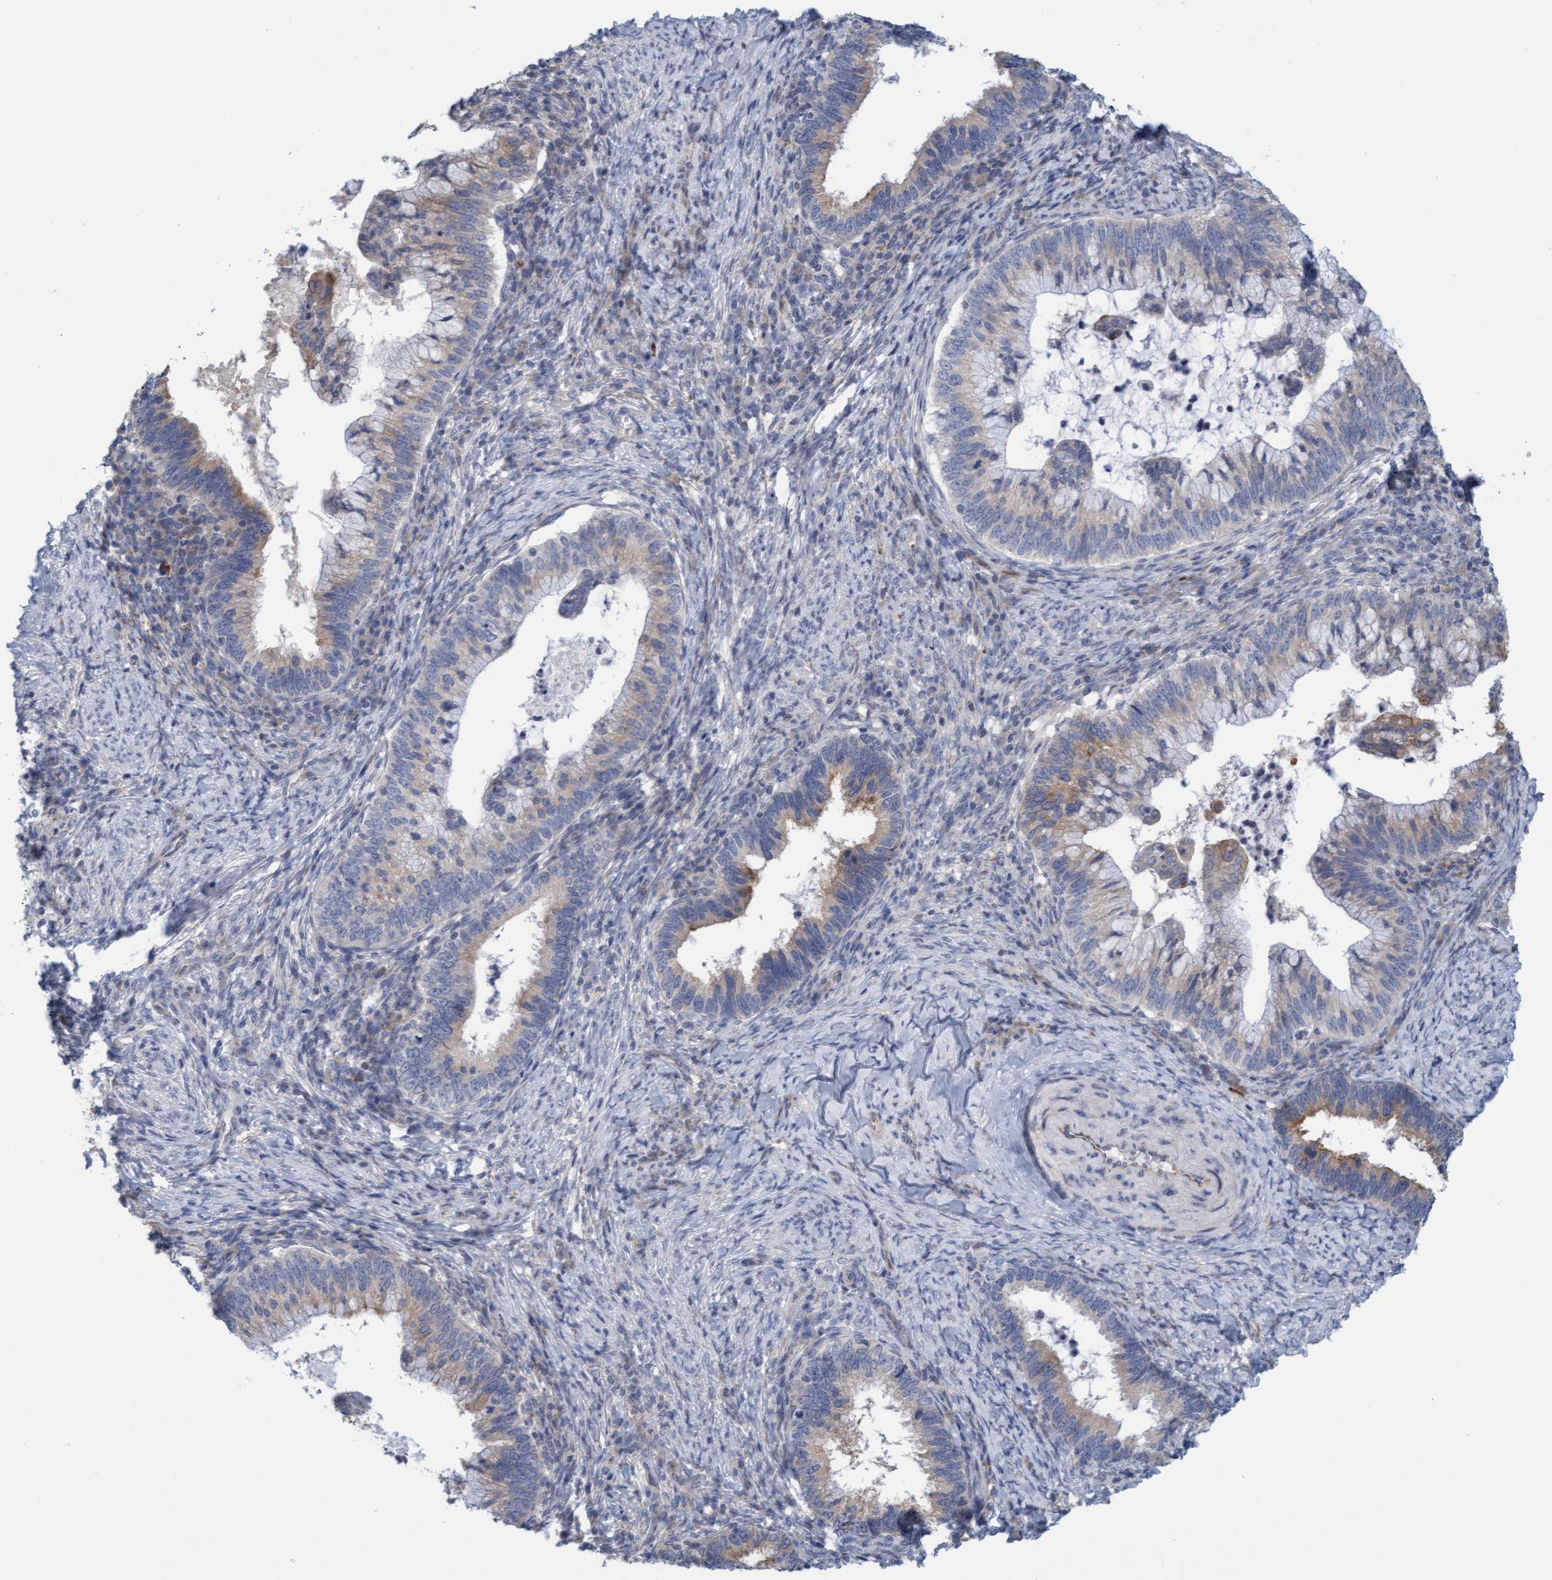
{"staining": {"intensity": "weak", "quantity": "25%-75%", "location": "cytoplasmic/membranous"}, "tissue": "cervical cancer", "cell_type": "Tumor cells", "image_type": "cancer", "snomed": [{"axis": "morphology", "description": "Adenocarcinoma, NOS"}, {"axis": "topography", "description": "Cervix"}], "caption": "Human adenocarcinoma (cervical) stained with a protein marker exhibits weak staining in tumor cells.", "gene": "SLC28A3", "patient": {"sex": "female", "age": 36}}